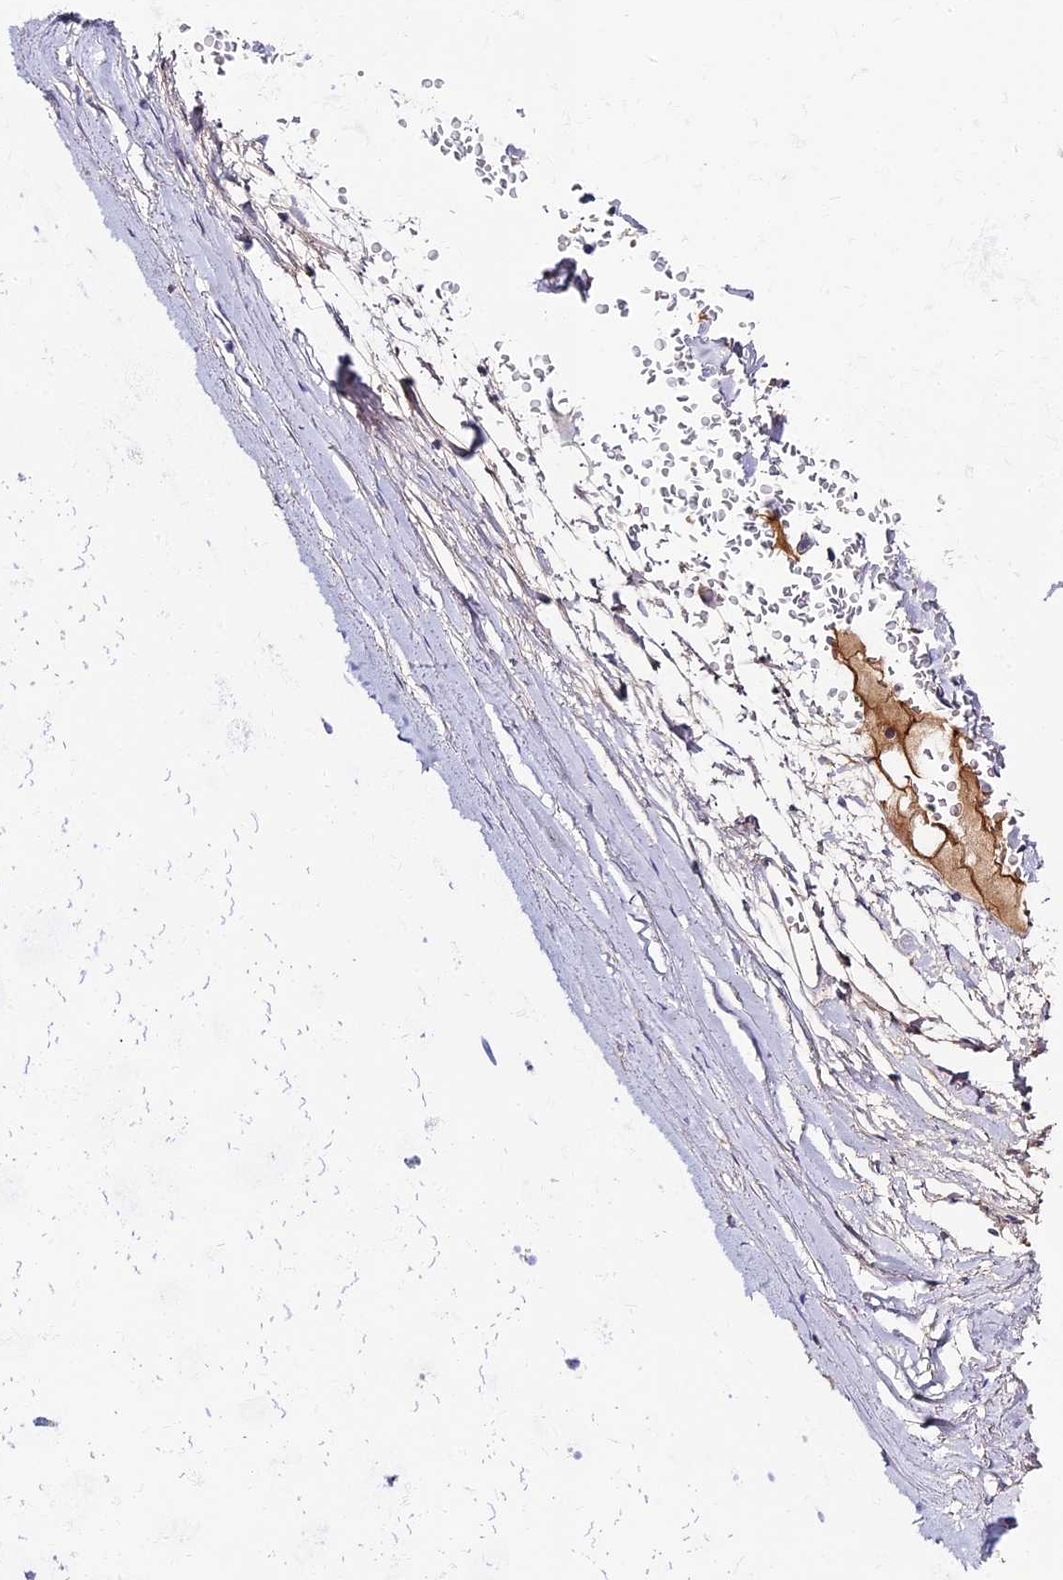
{"staining": {"intensity": "negative", "quantity": "none", "location": "none"}, "tissue": "adipose tissue", "cell_type": "Adipocytes", "image_type": "normal", "snomed": [{"axis": "morphology", "description": "Normal tissue, NOS"}, {"axis": "topography", "description": "Lymph node"}, {"axis": "topography", "description": "Bronchus"}], "caption": "Immunohistochemistry photomicrograph of normal human adipose tissue stained for a protein (brown), which exhibits no expression in adipocytes. (DAB (3,3'-diaminobenzidine) IHC, high magnification).", "gene": "ENKD1", "patient": {"sex": "male", "age": 63}}